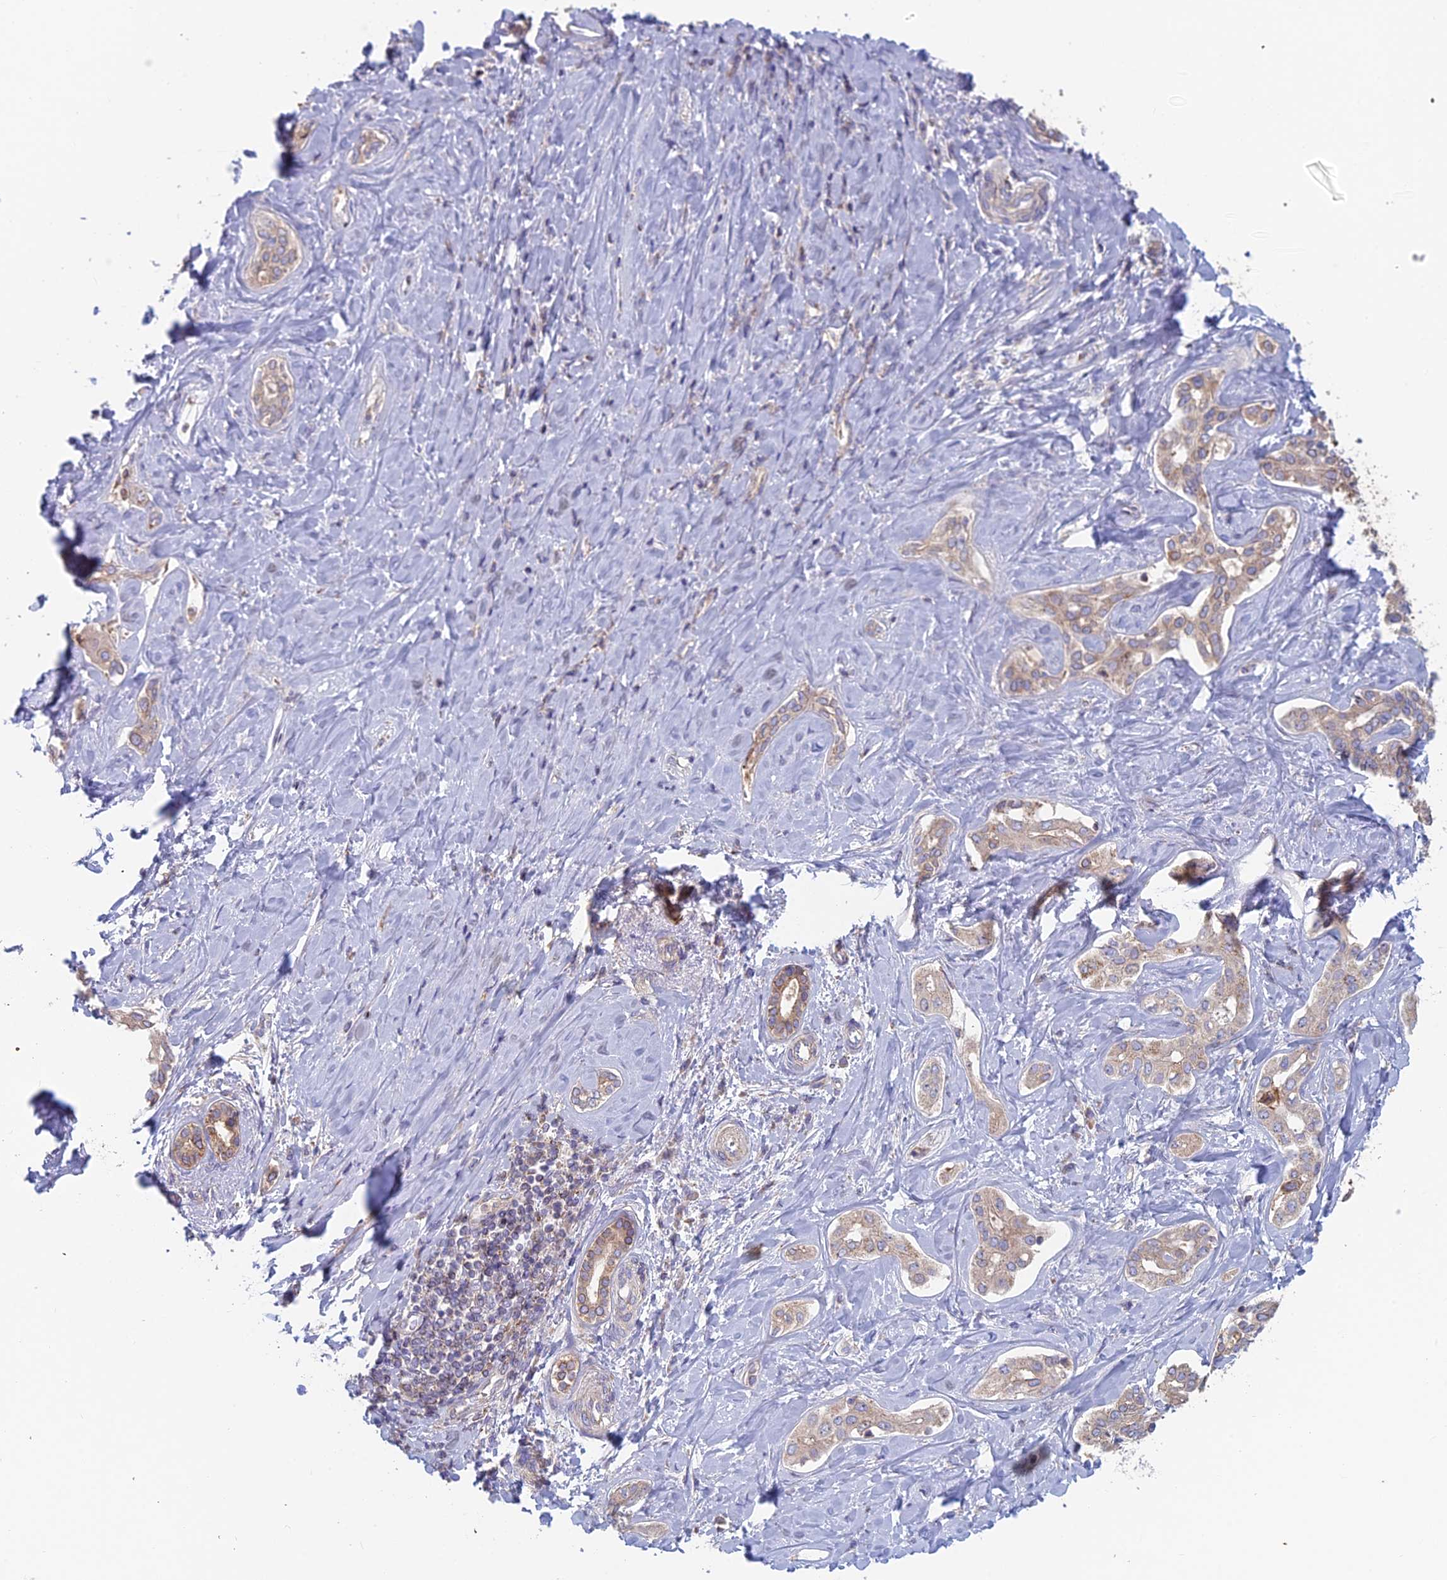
{"staining": {"intensity": "negative", "quantity": "none", "location": "none"}, "tissue": "liver cancer", "cell_type": "Tumor cells", "image_type": "cancer", "snomed": [{"axis": "morphology", "description": "Cholangiocarcinoma"}, {"axis": "topography", "description": "Liver"}], "caption": "Tumor cells are negative for protein expression in human cholangiocarcinoma (liver).", "gene": "IFTAP", "patient": {"sex": "female", "age": 77}}